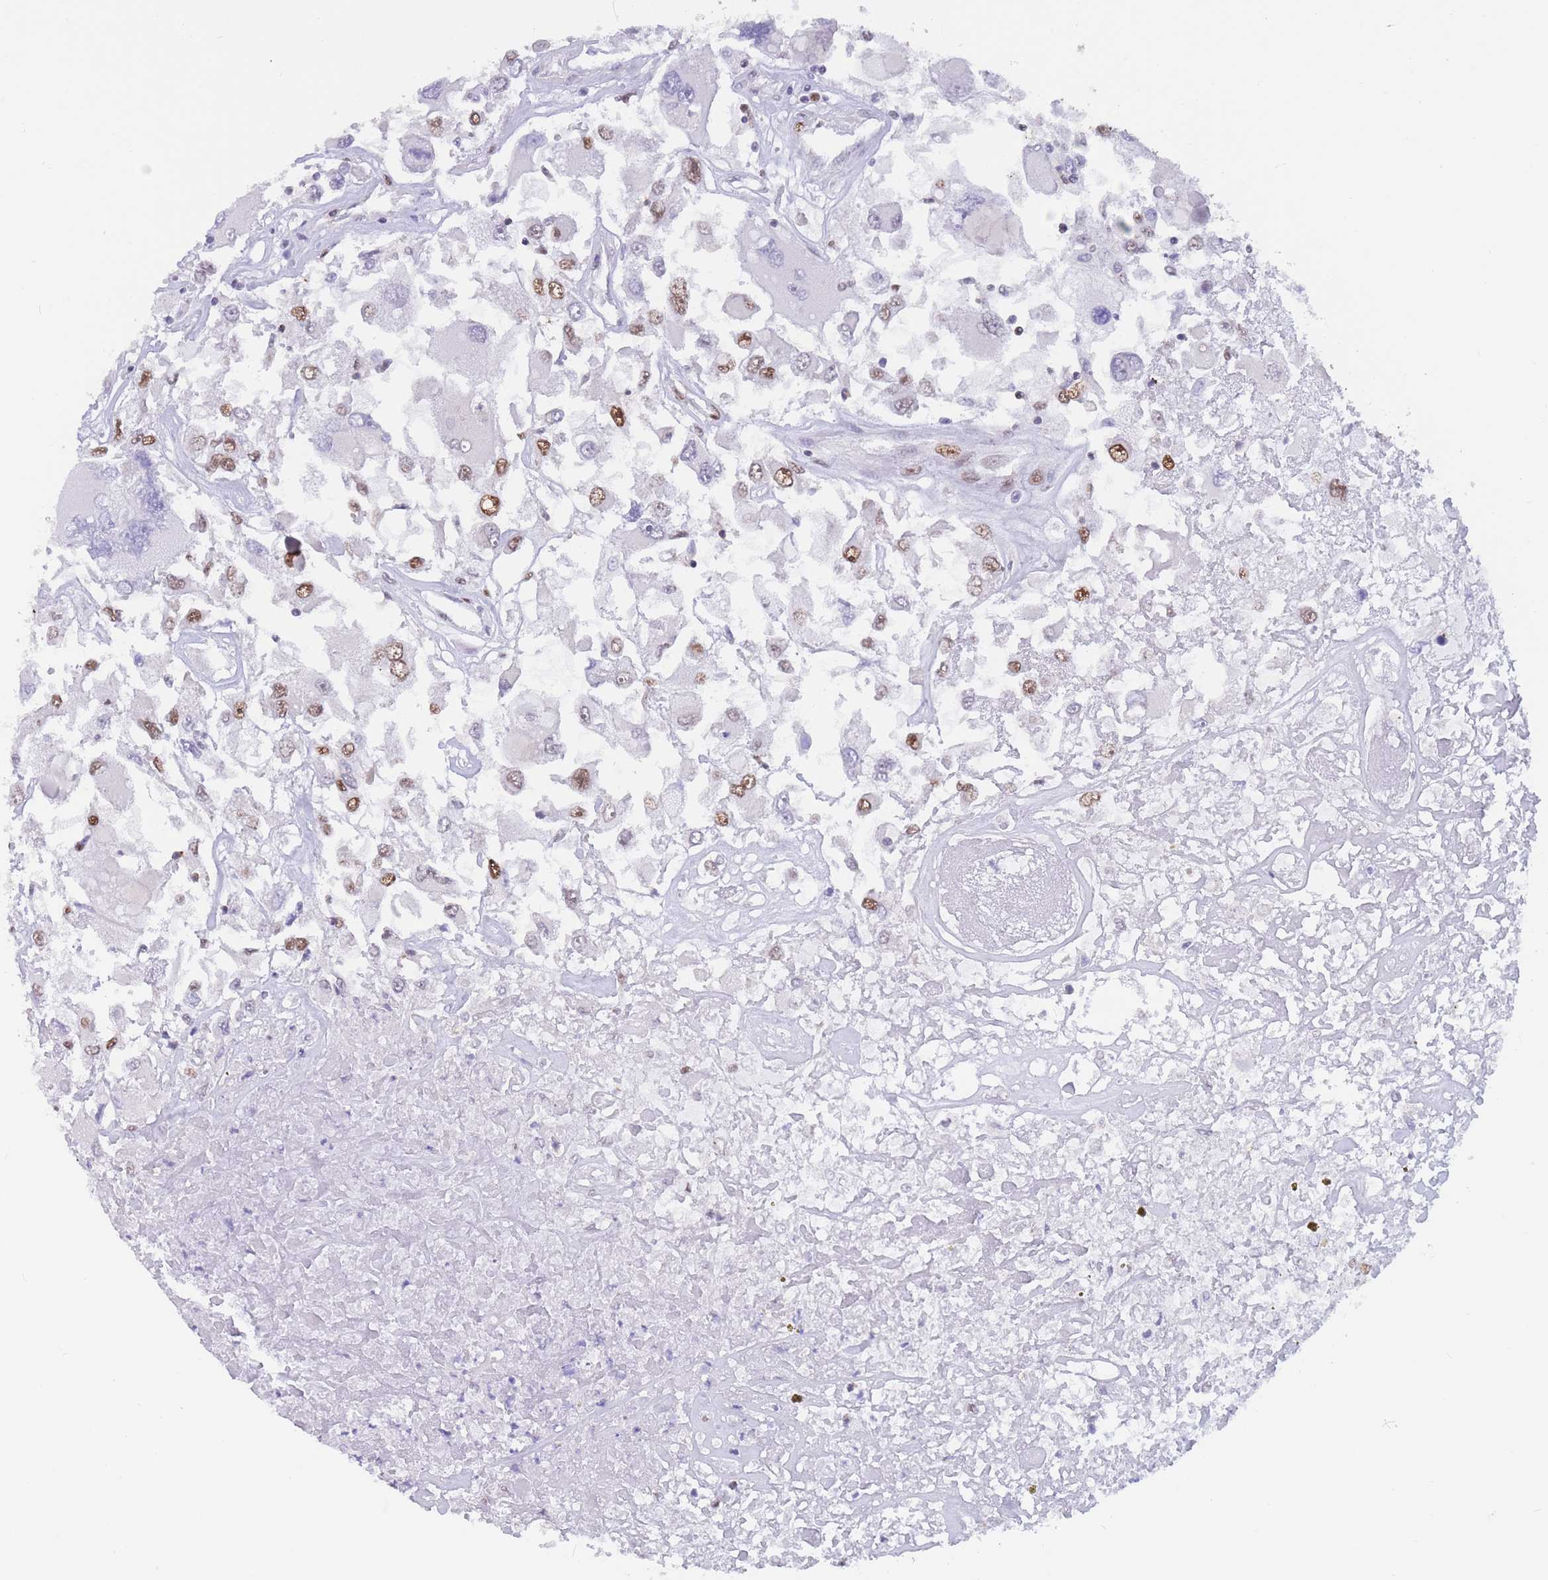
{"staining": {"intensity": "strong", "quantity": "25%-75%", "location": "cytoplasmic/membranous"}, "tissue": "renal cancer", "cell_type": "Tumor cells", "image_type": "cancer", "snomed": [{"axis": "morphology", "description": "Adenocarcinoma, NOS"}, {"axis": "topography", "description": "Kidney"}], "caption": "Immunohistochemistry image of neoplastic tissue: human adenocarcinoma (renal) stained using immunohistochemistry shows high levels of strong protein expression localized specifically in the cytoplasmic/membranous of tumor cells, appearing as a cytoplasmic/membranous brown color.", "gene": "NASP", "patient": {"sex": "female", "age": 52}}